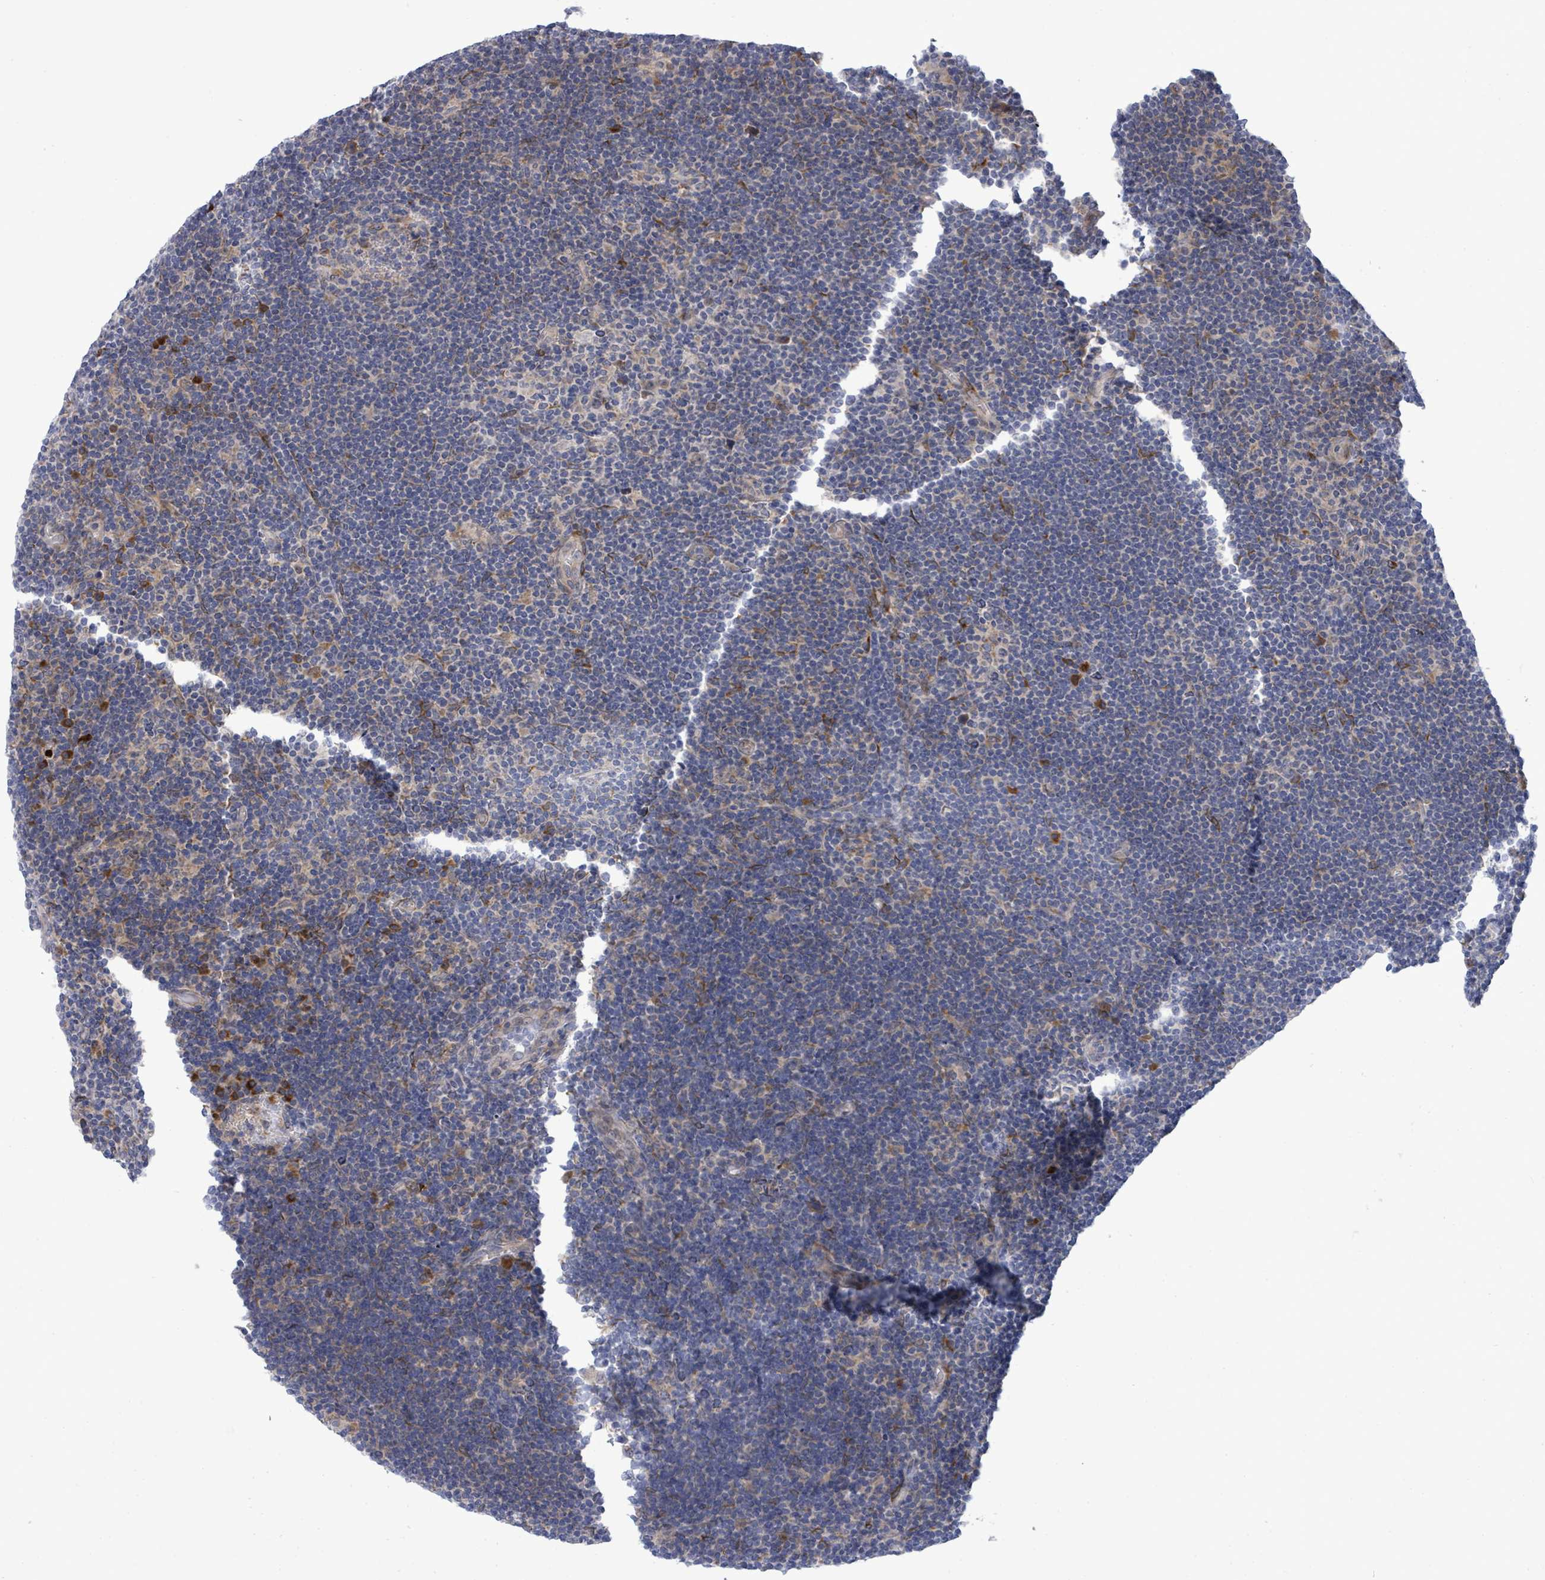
{"staining": {"intensity": "weak", "quantity": "25%-75%", "location": "cytoplasmic/membranous"}, "tissue": "lymphoma", "cell_type": "Tumor cells", "image_type": "cancer", "snomed": [{"axis": "morphology", "description": "Hodgkin's disease, NOS"}, {"axis": "topography", "description": "Lymph node"}], "caption": "Lymphoma stained for a protein (brown) reveals weak cytoplasmic/membranous positive positivity in about 25%-75% of tumor cells.", "gene": "SAR1A", "patient": {"sex": "female", "age": 57}}